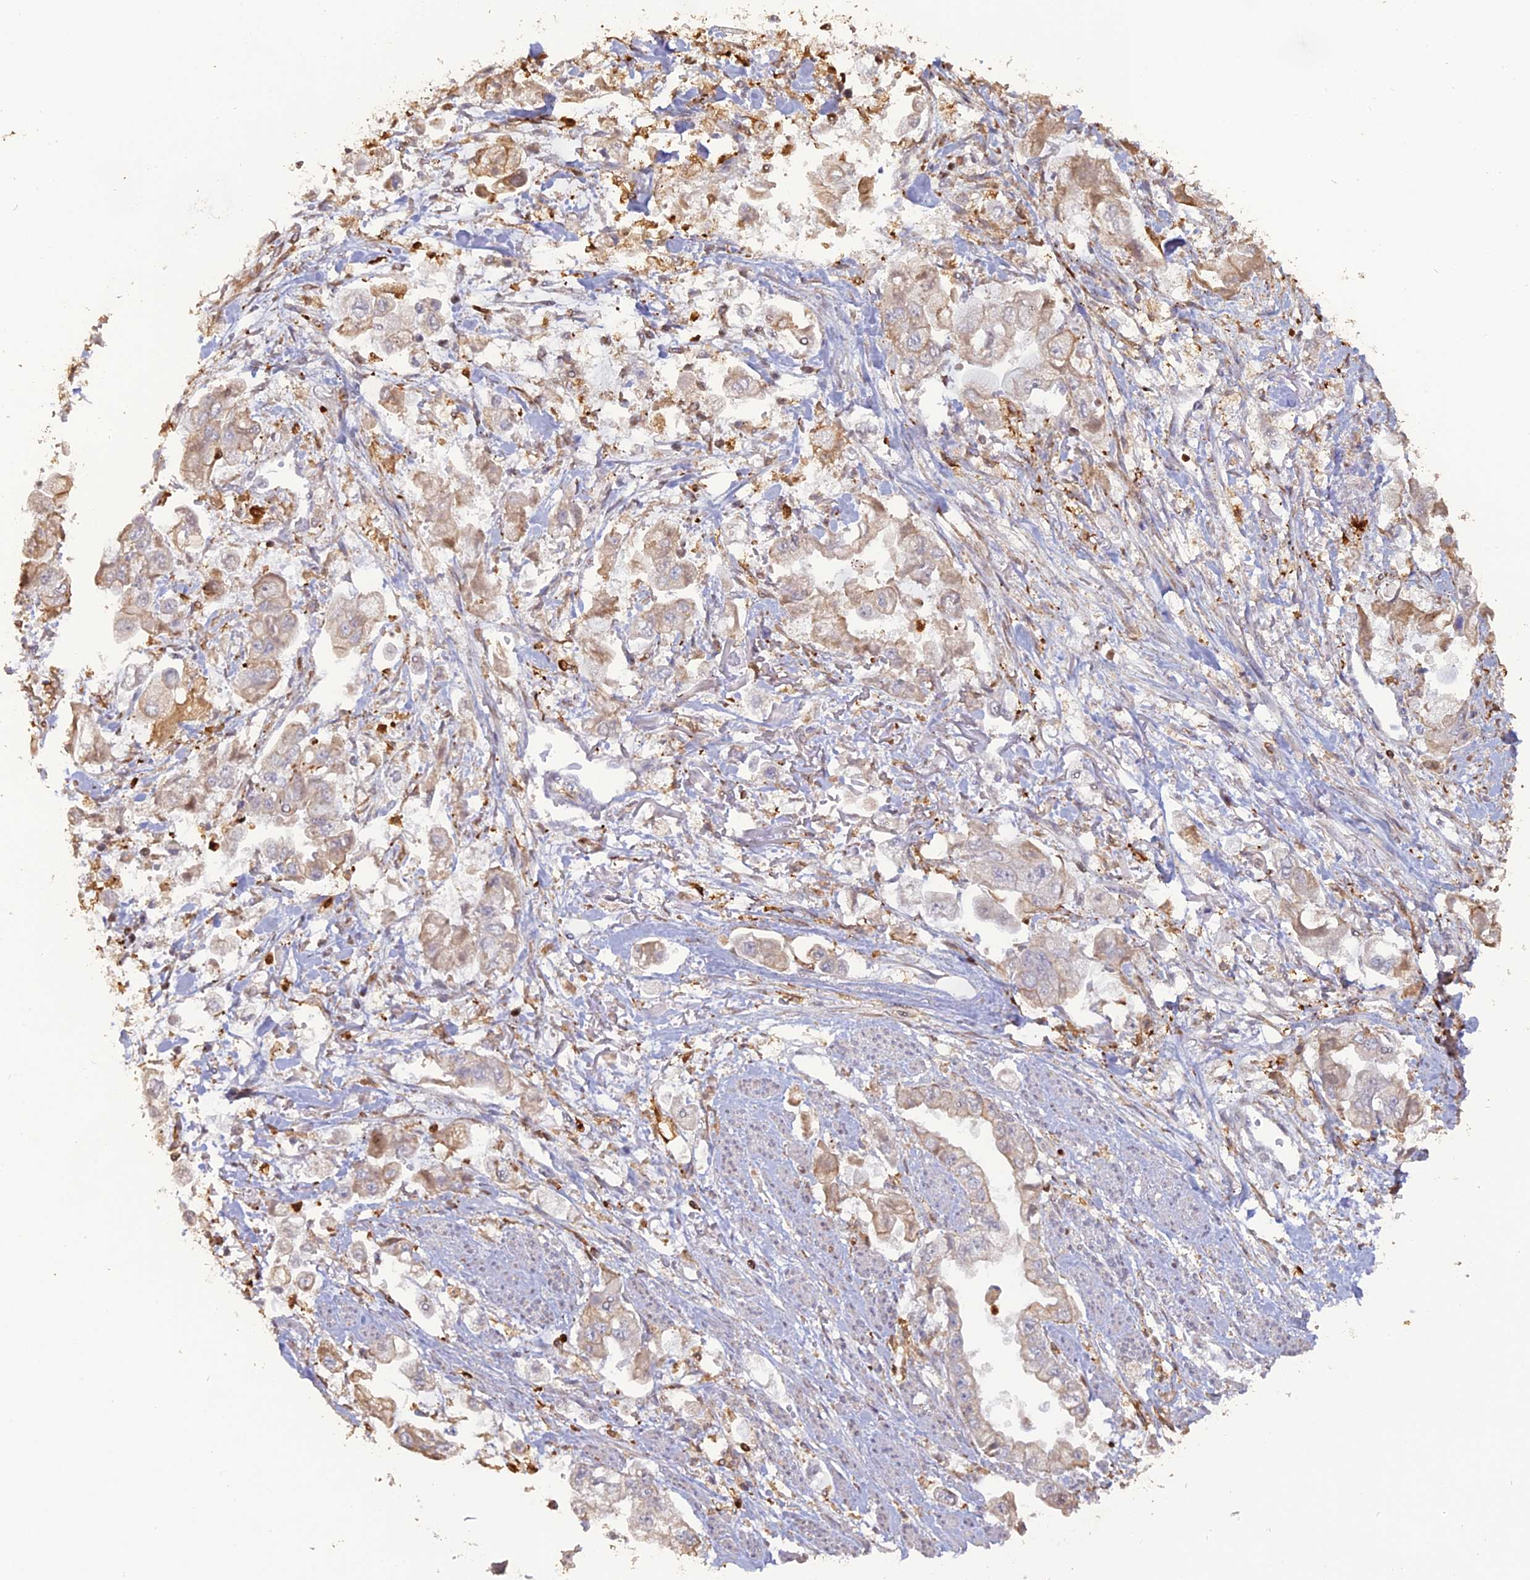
{"staining": {"intensity": "weak", "quantity": "25%-75%", "location": "cytoplasmic/membranous"}, "tissue": "stomach cancer", "cell_type": "Tumor cells", "image_type": "cancer", "snomed": [{"axis": "morphology", "description": "Adenocarcinoma, NOS"}, {"axis": "topography", "description": "Stomach"}], "caption": "A photomicrograph of human stomach cancer stained for a protein demonstrates weak cytoplasmic/membranous brown staining in tumor cells. The staining was performed using DAB to visualize the protein expression in brown, while the nuclei were stained in blue with hematoxylin (Magnification: 20x).", "gene": "APOBR", "patient": {"sex": "male", "age": 62}}